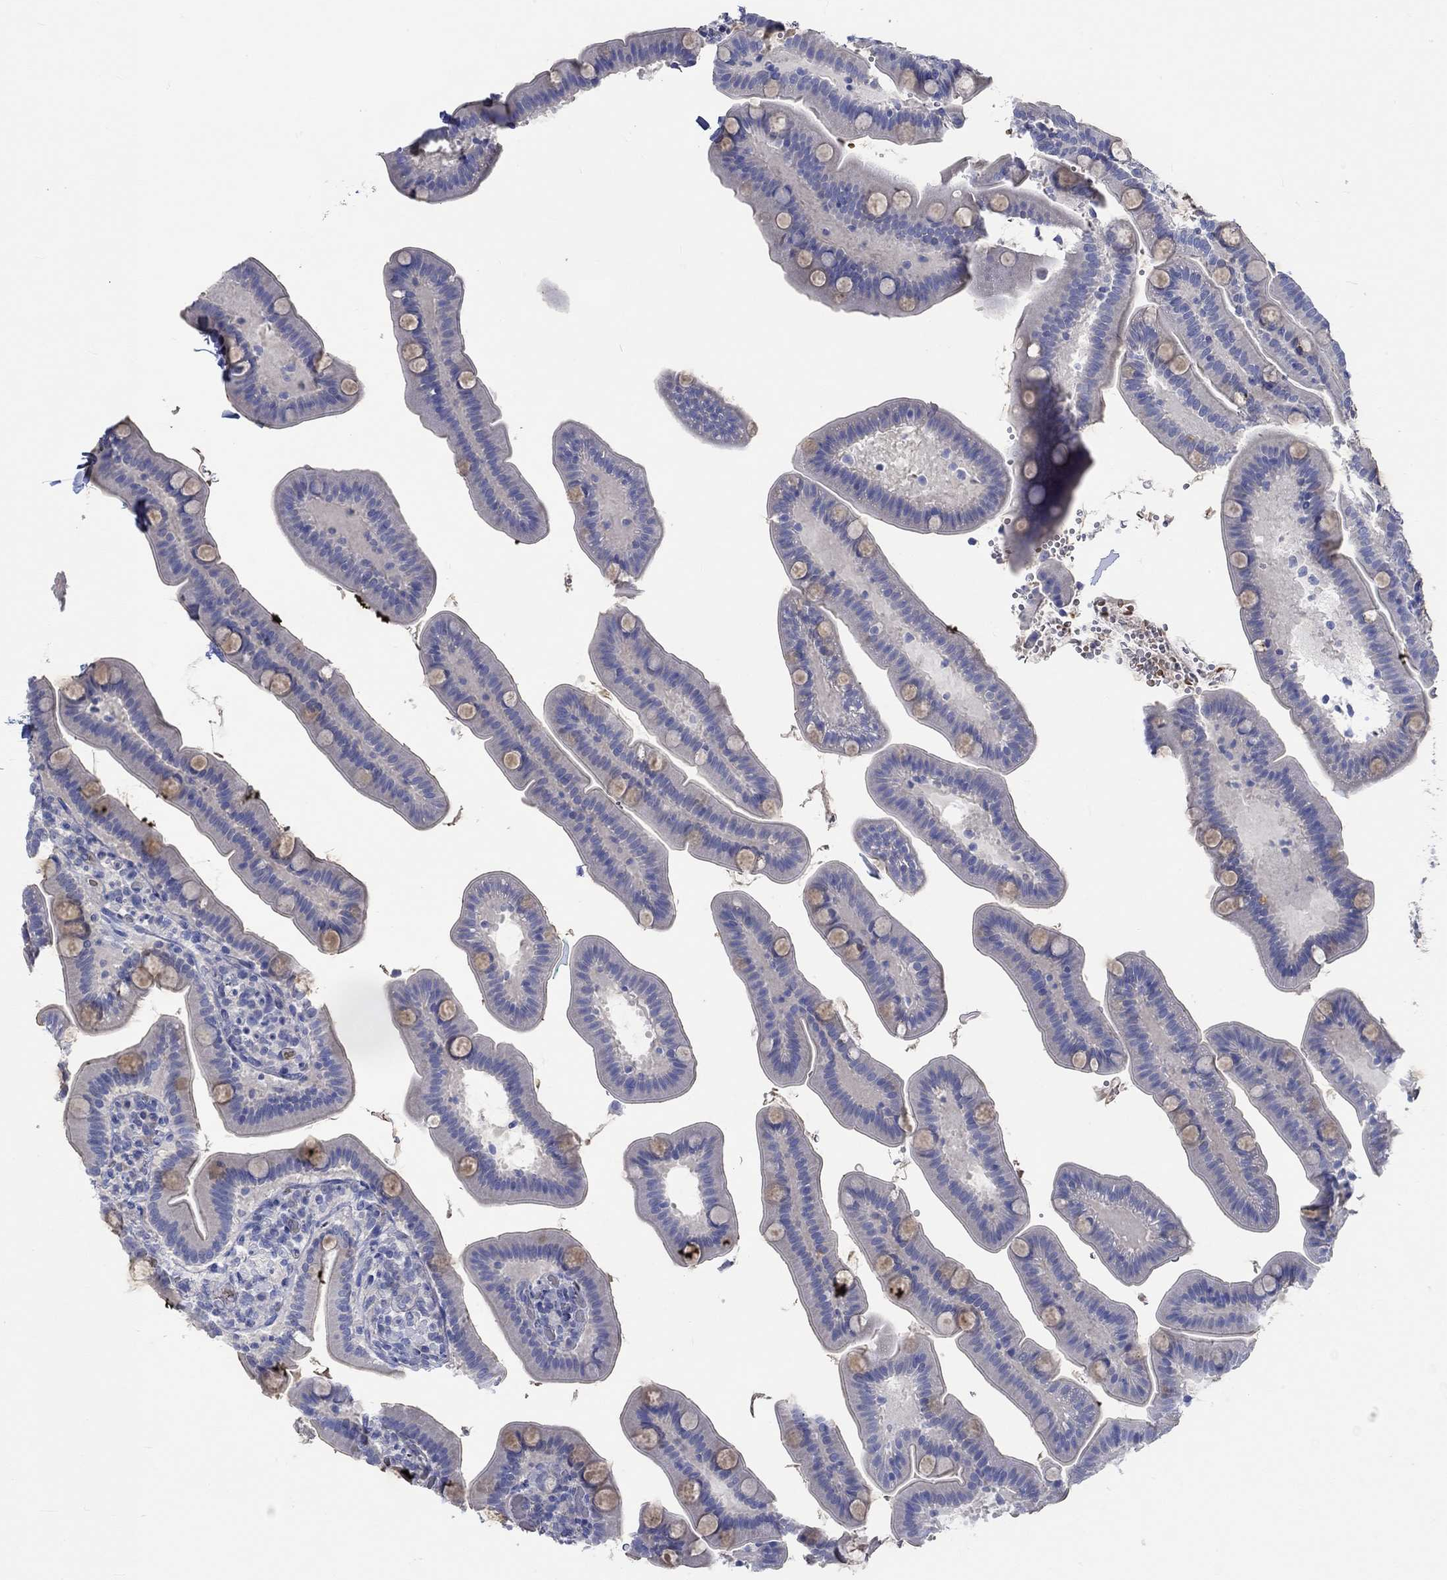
{"staining": {"intensity": "negative", "quantity": "none", "location": "none"}, "tissue": "small intestine", "cell_type": "Glandular cells", "image_type": "normal", "snomed": [{"axis": "morphology", "description": "Normal tissue, NOS"}, {"axis": "topography", "description": "Small intestine"}], "caption": "A high-resolution histopathology image shows immunohistochemistry (IHC) staining of benign small intestine, which shows no significant positivity in glandular cells.", "gene": "KCNA1", "patient": {"sex": "male", "age": 66}}